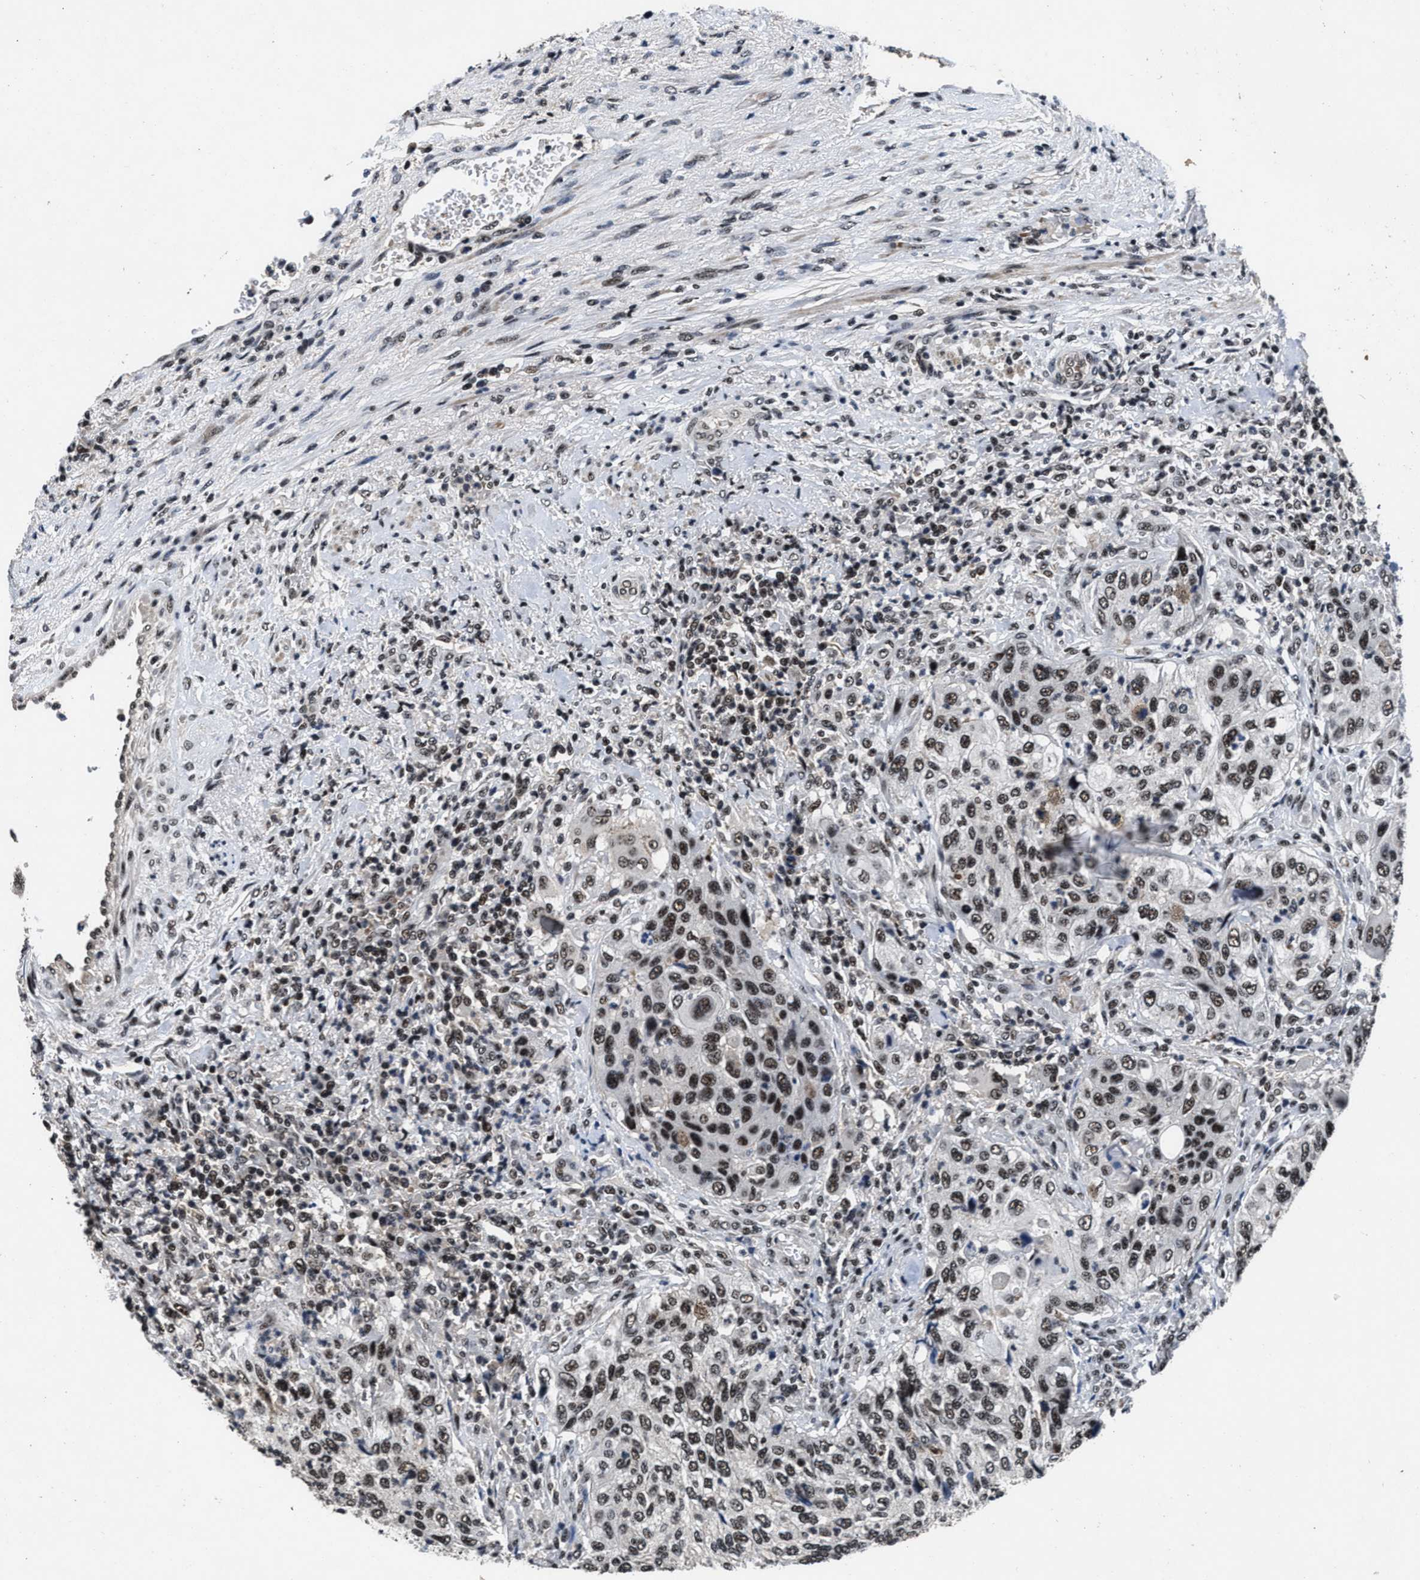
{"staining": {"intensity": "moderate", "quantity": ">75%", "location": "nuclear"}, "tissue": "urothelial cancer", "cell_type": "Tumor cells", "image_type": "cancer", "snomed": [{"axis": "morphology", "description": "Urothelial carcinoma, High grade"}, {"axis": "topography", "description": "Urinary bladder"}], "caption": "Urothelial carcinoma (high-grade) was stained to show a protein in brown. There is medium levels of moderate nuclear expression in approximately >75% of tumor cells.", "gene": "ZNF233", "patient": {"sex": "female", "age": 60}}